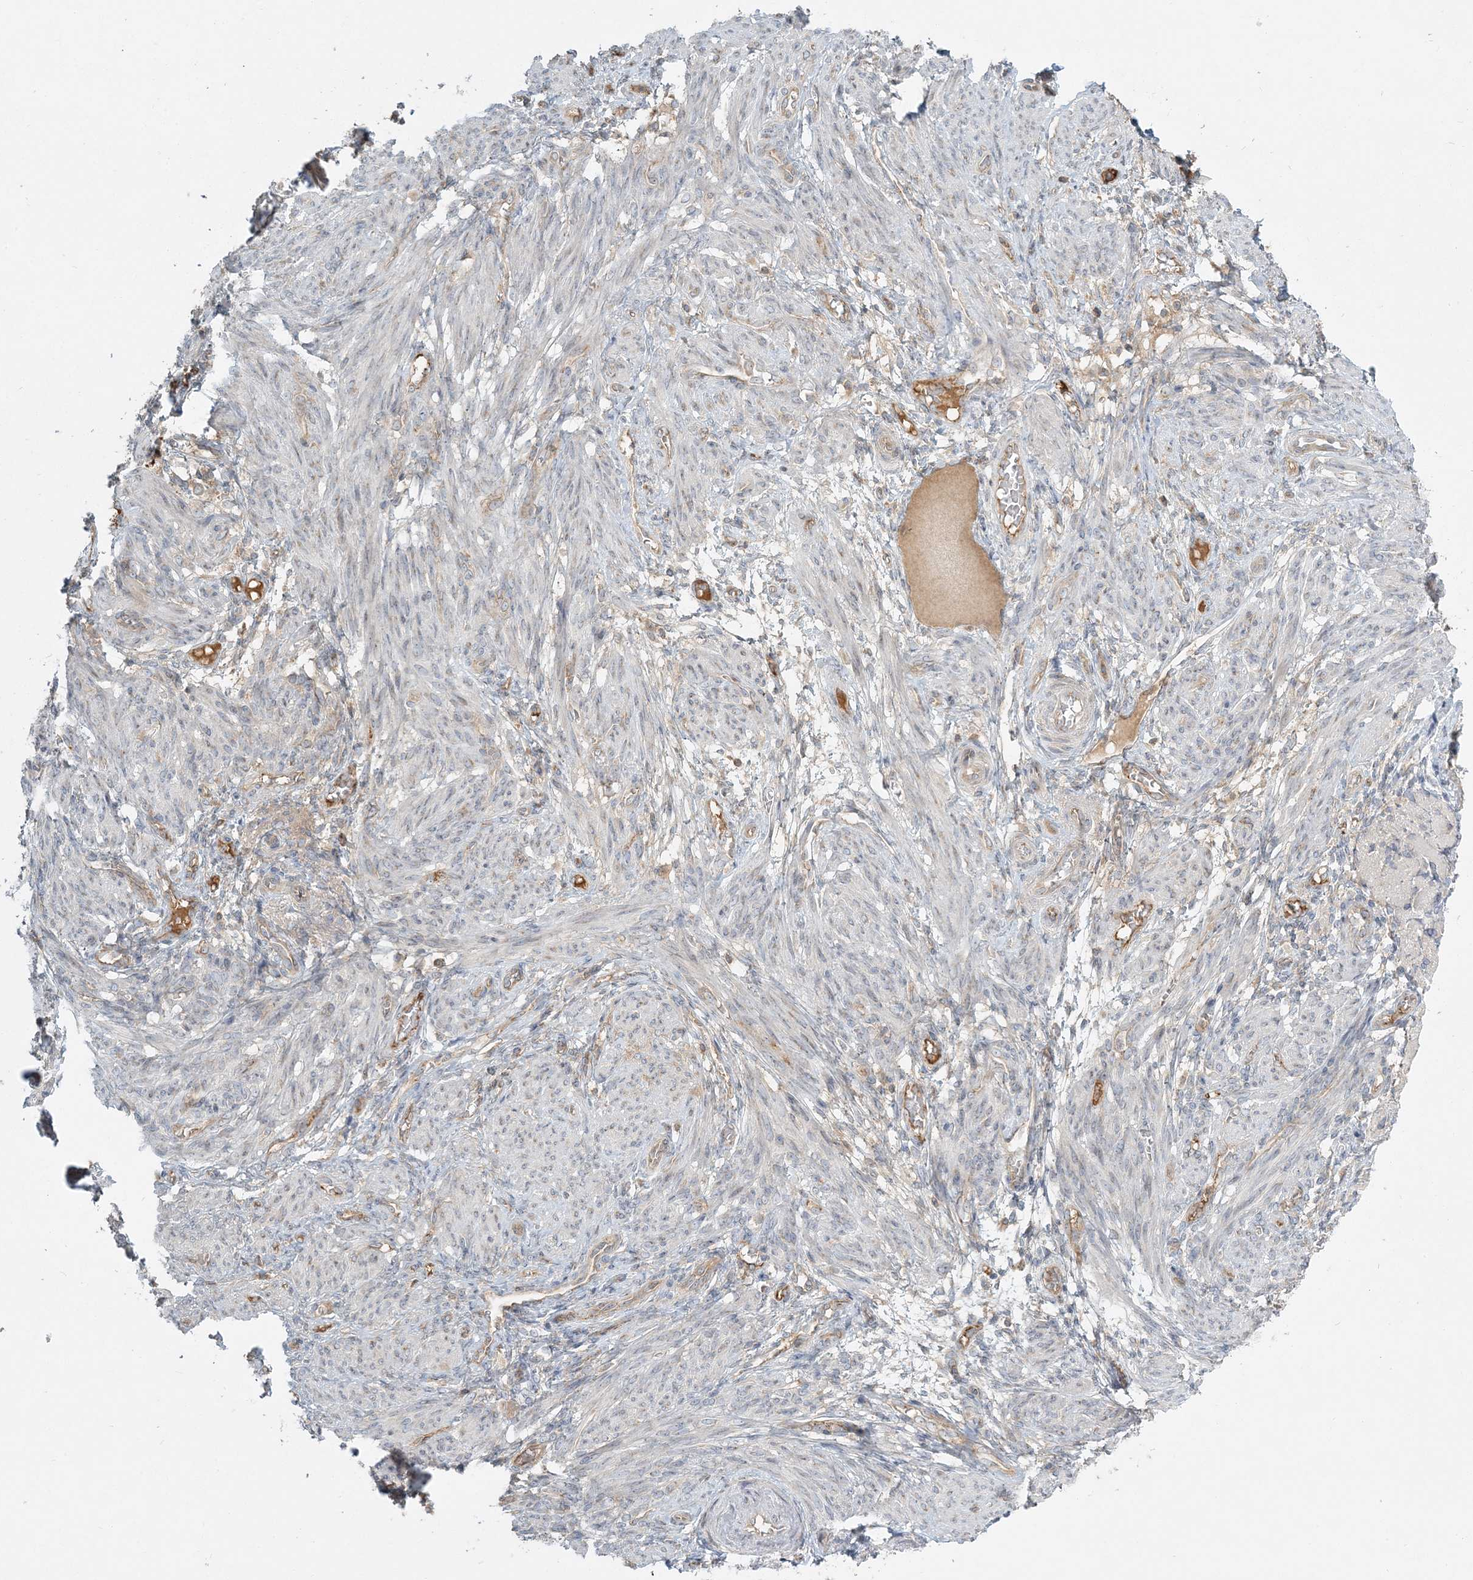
{"staining": {"intensity": "weak", "quantity": "<25%", "location": "nuclear"}, "tissue": "smooth muscle", "cell_type": "Smooth muscle cells", "image_type": "normal", "snomed": [{"axis": "morphology", "description": "Normal tissue, NOS"}, {"axis": "topography", "description": "Smooth muscle"}], "caption": "IHC of unremarkable smooth muscle displays no staining in smooth muscle cells.", "gene": "AP1AR", "patient": {"sex": "female", "age": 39}}